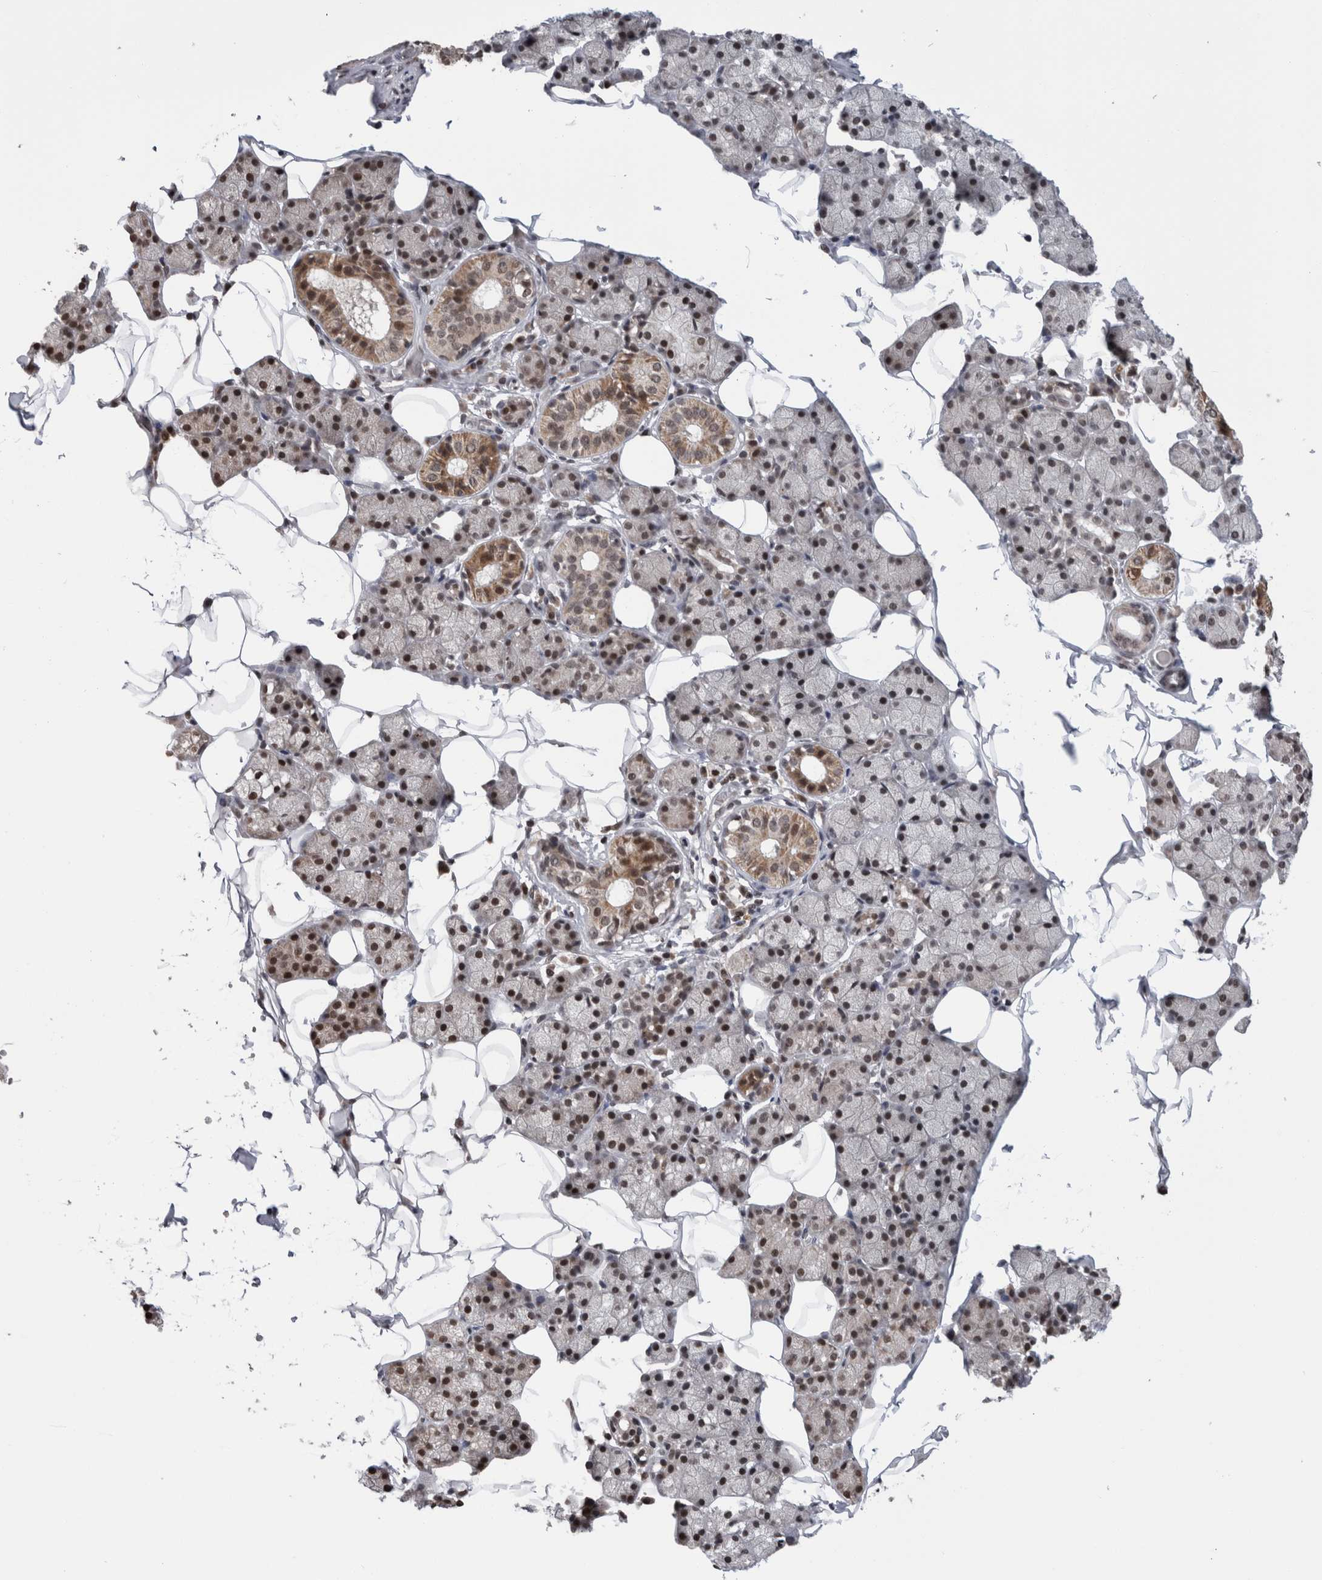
{"staining": {"intensity": "moderate", "quantity": "25%-75%", "location": "cytoplasmic/membranous,nuclear"}, "tissue": "salivary gland", "cell_type": "Glandular cells", "image_type": "normal", "snomed": [{"axis": "morphology", "description": "Normal tissue, NOS"}, {"axis": "topography", "description": "Salivary gland"}], "caption": "This is a micrograph of immunohistochemistry (IHC) staining of normal salivary gland, which shows moderate expression in the cytoplasmic/membranous,nuclear of glandular cells.", "gene": "ZBTB11", "patient": {"sex": "female", "age": 33}}